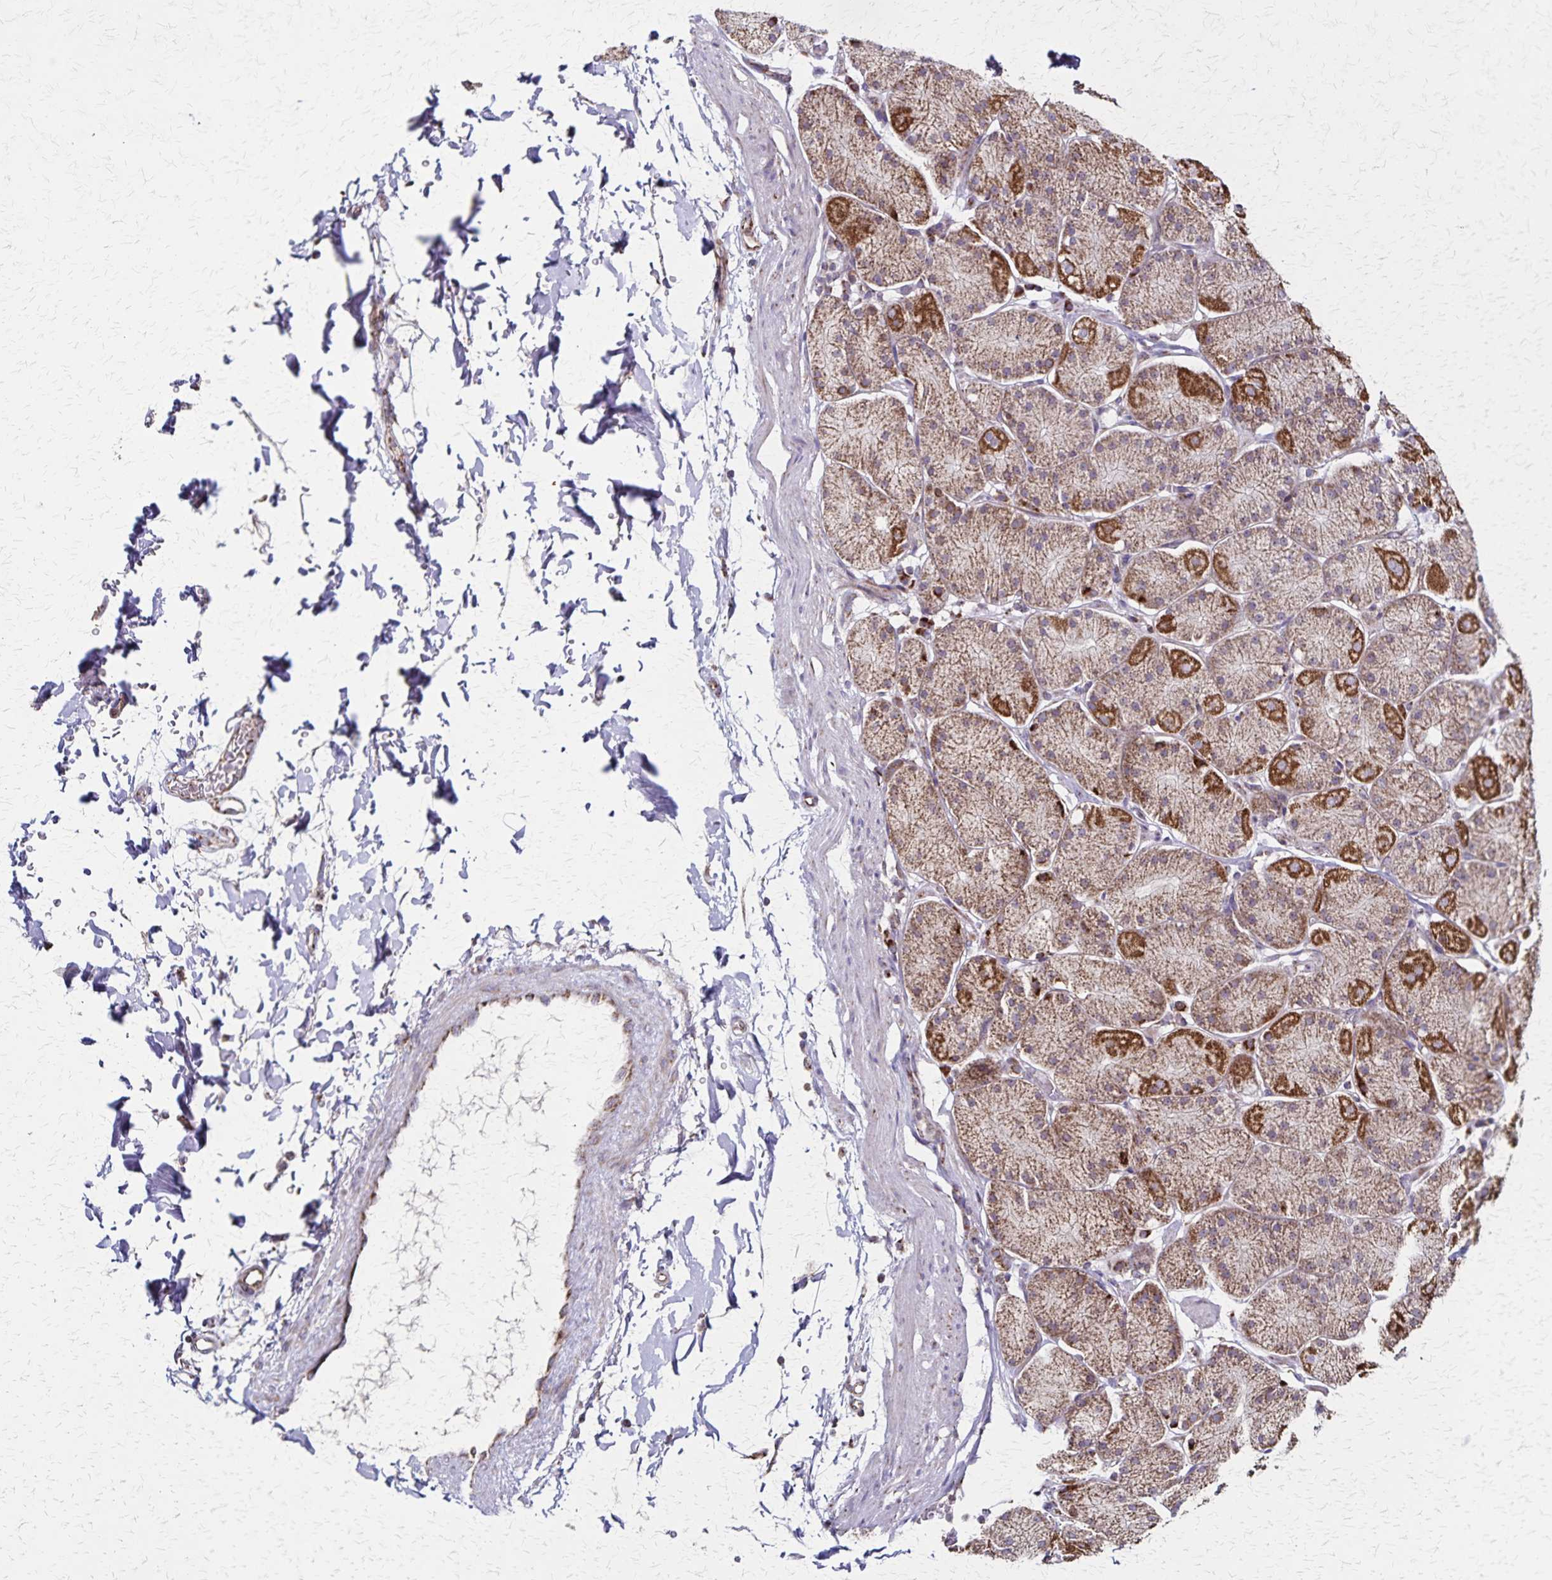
{"staining": {"intensity": "moderate", "quantity": "25%-75%", "location": "cytoplasmic/membranous"}, "tissue": "stomach", "cell_type": "Glandular cells", "image_type": "normal", "snomed": [{"axis": "morphology", "description": "Normal tissue, NOS"}, {"axis": "topography", "description": "Stomach, upper"}, {"axis": "topography", "description": "Stomach"}], "caption": "Immunohistochemistry (IHC) micrograph of unremarkable stomach stained for a protein (brown), which reveals medium levels of moderate cytoplasmic/membranous expression in approximately 25%-75% of glandular cells.", "gene": "NFS1", "patient": {"sex": "male", "age": 76}}